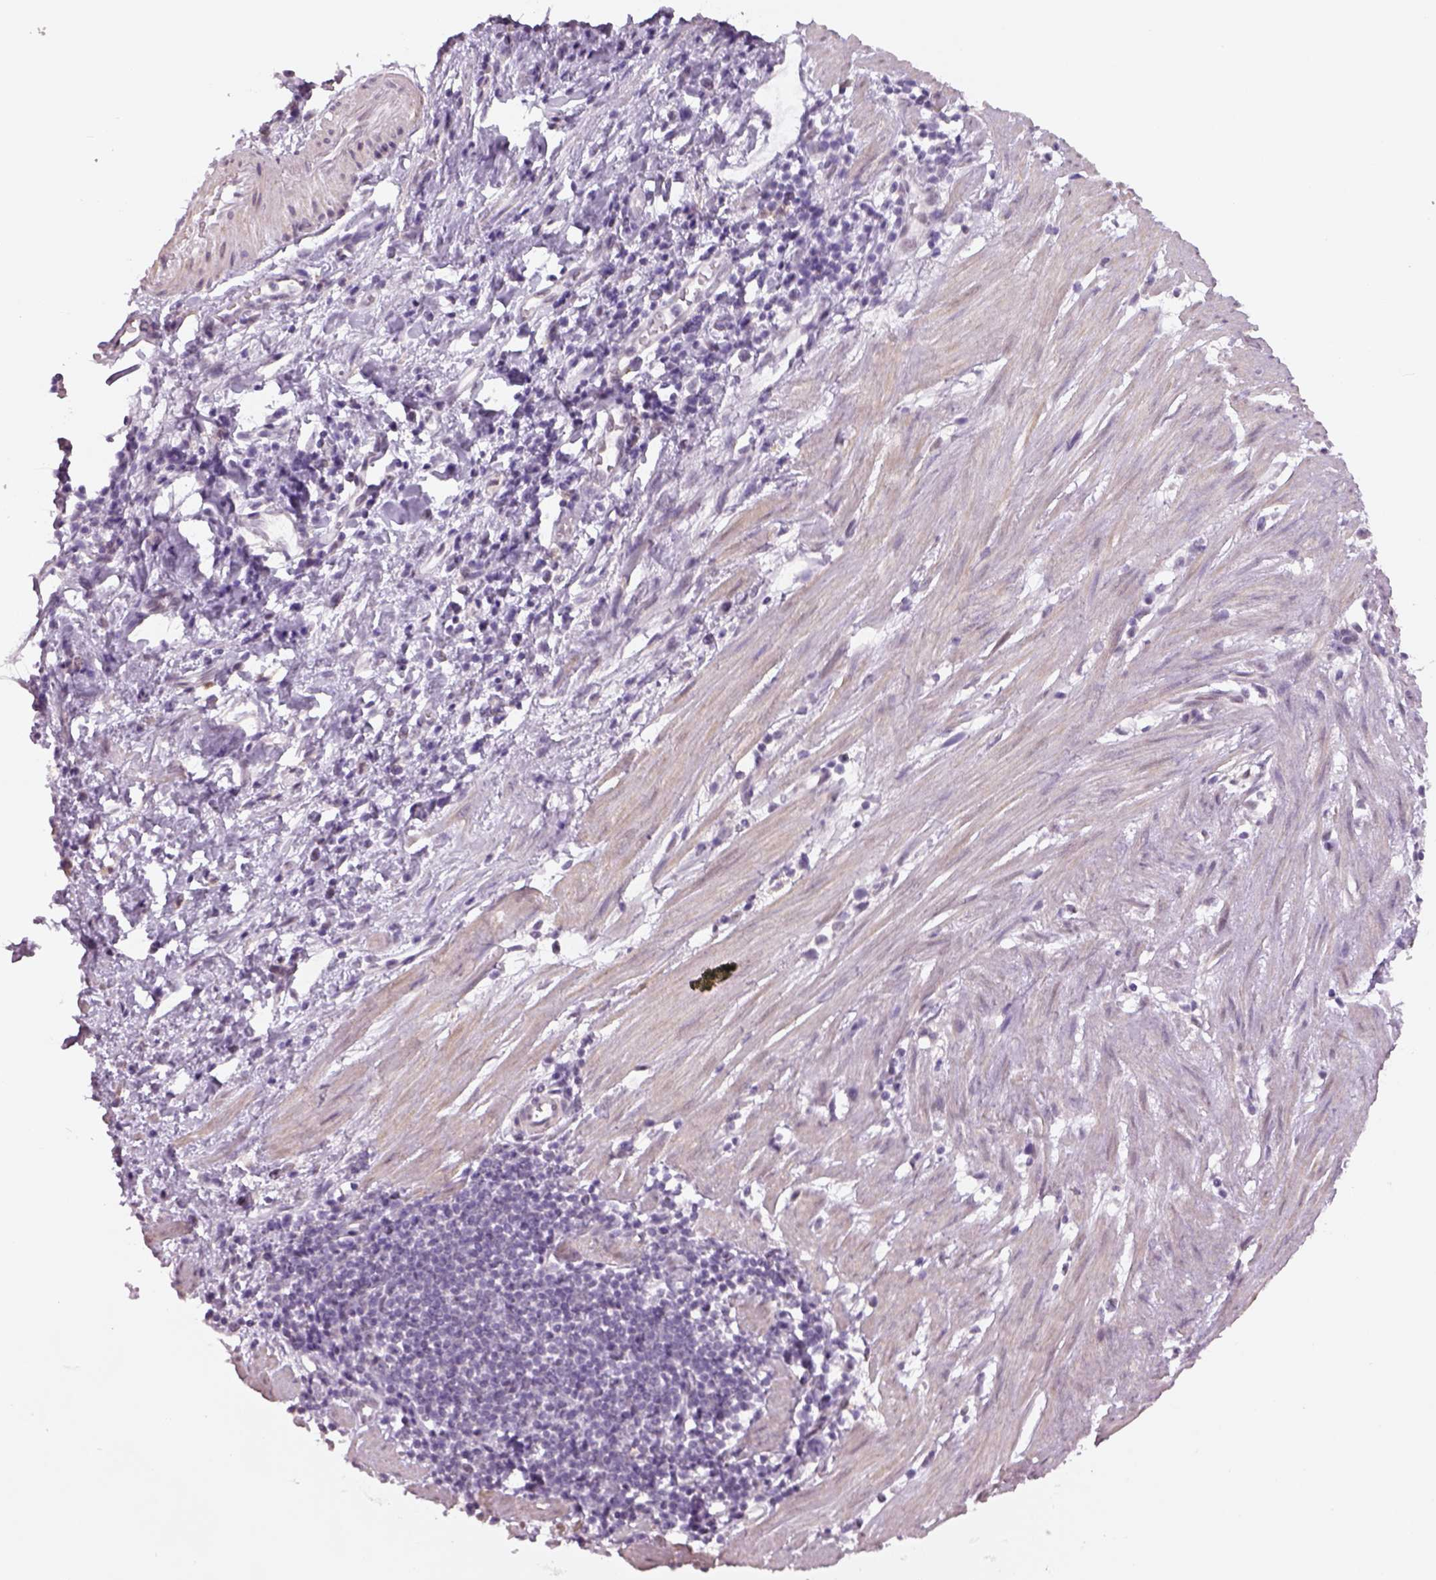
{"staining": {"intensity": "negative", "quantity": "none", "location": "none"}, "tissue": "stomach cancer", "cell_type": "Tumor cells", "image_type": "cancer", "snomed": [{"axis": "morphology", "description": "Adenocarcinoma, NOS"}, {"axis": "topography", "description": "Stomach"}], "caption": "Immunohistochemical staining of stomach adenocarcinoma displays no significant expression in tumor cells.", "gene": "NAT8", "patient": {"sex": "male", "age": 58}}